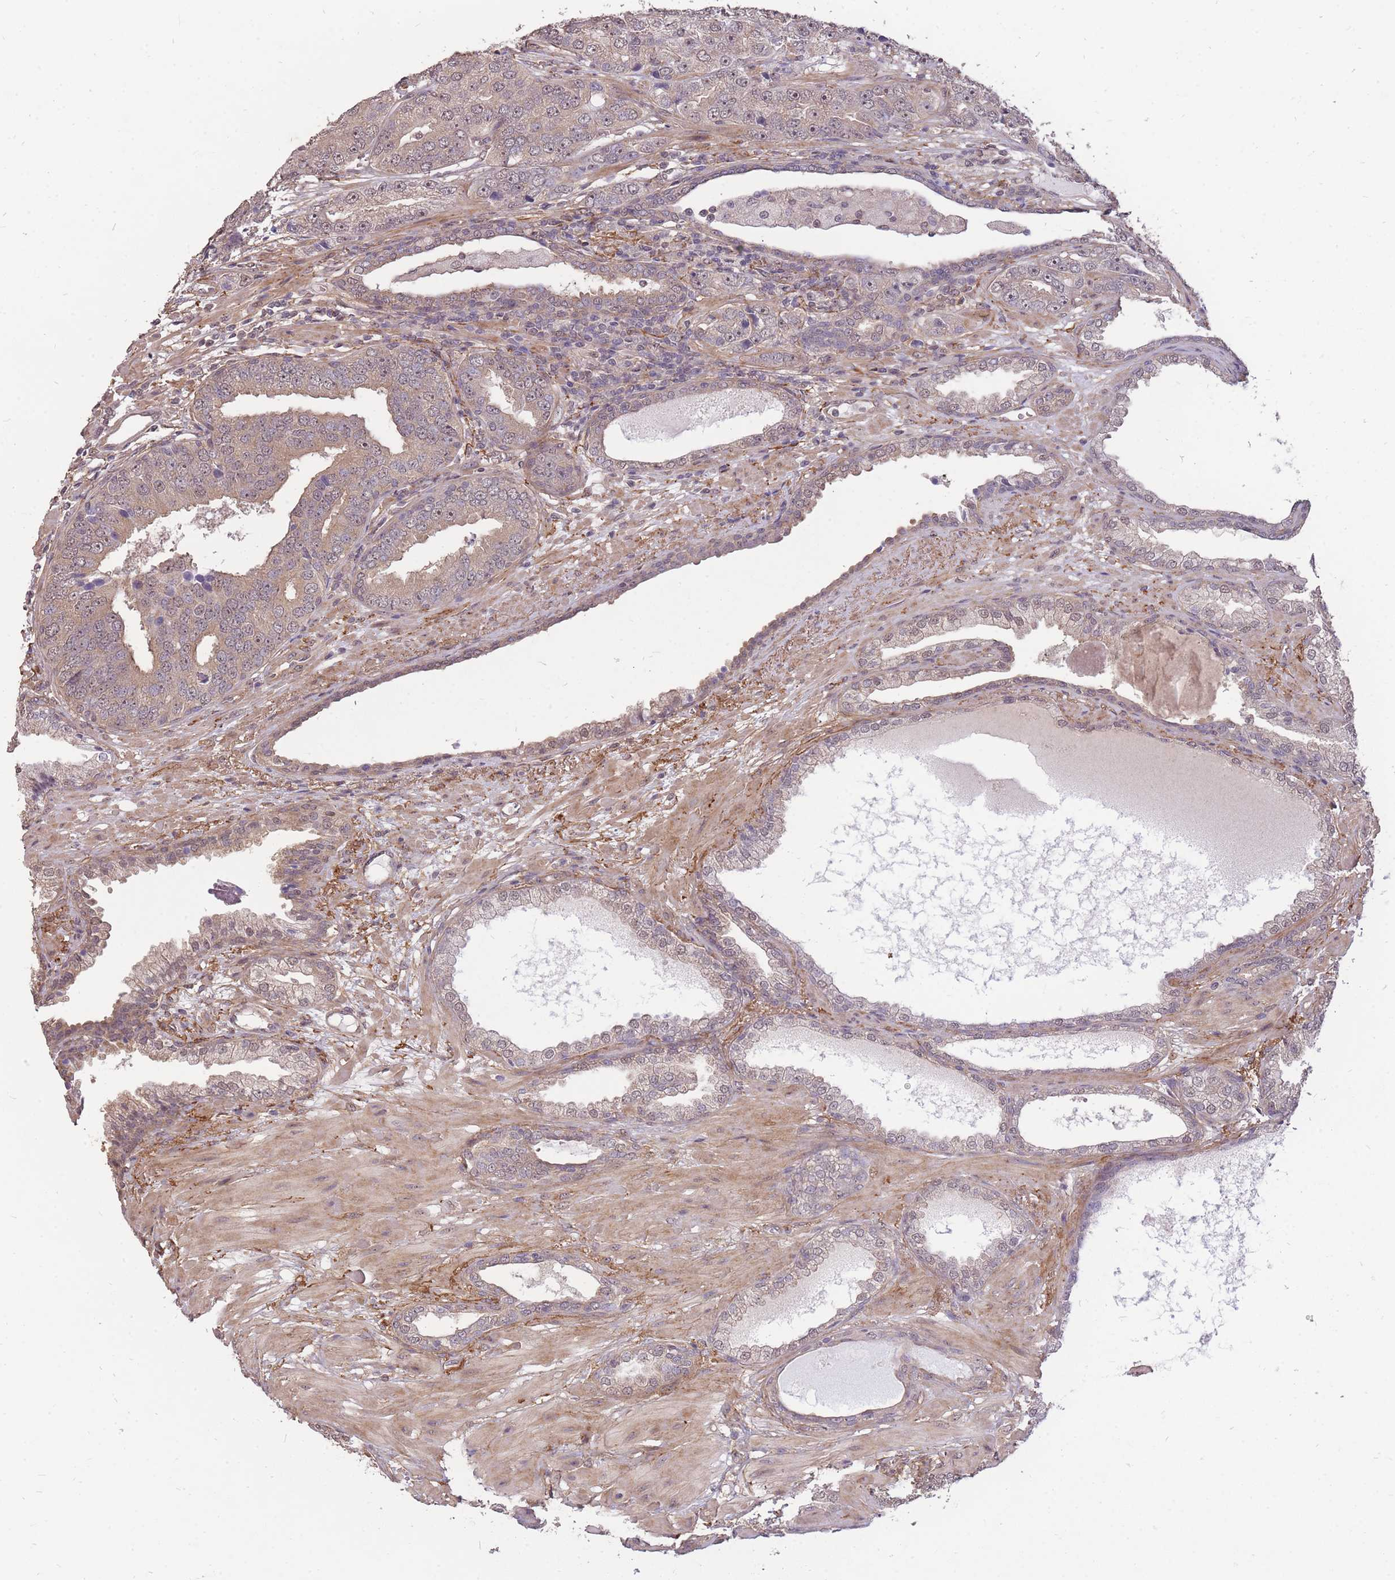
{"staining": {"intensity": "weak", "quantity": "25%-75%", "location": "cytoplasmic/membranous,nuclear"}, "tissue": "prostate cancer", "cell_type": "Tumor cells", "image_type": "cancer", "snomed": [{"axis": "morphology", "description": "Adenocarcinoma, High grade"}, {"axis": "topography", "description": "Prostate"}], "caption": "A low amount of weak cytoplasmic/membranous and nuclear staining is present in about 25%-75% of tumor cells in adenocarcinoma (high-grade) (prostate) tissue.", "gene": "DYNC1LI2", "patient": {"sex": "male", "age": 71}}